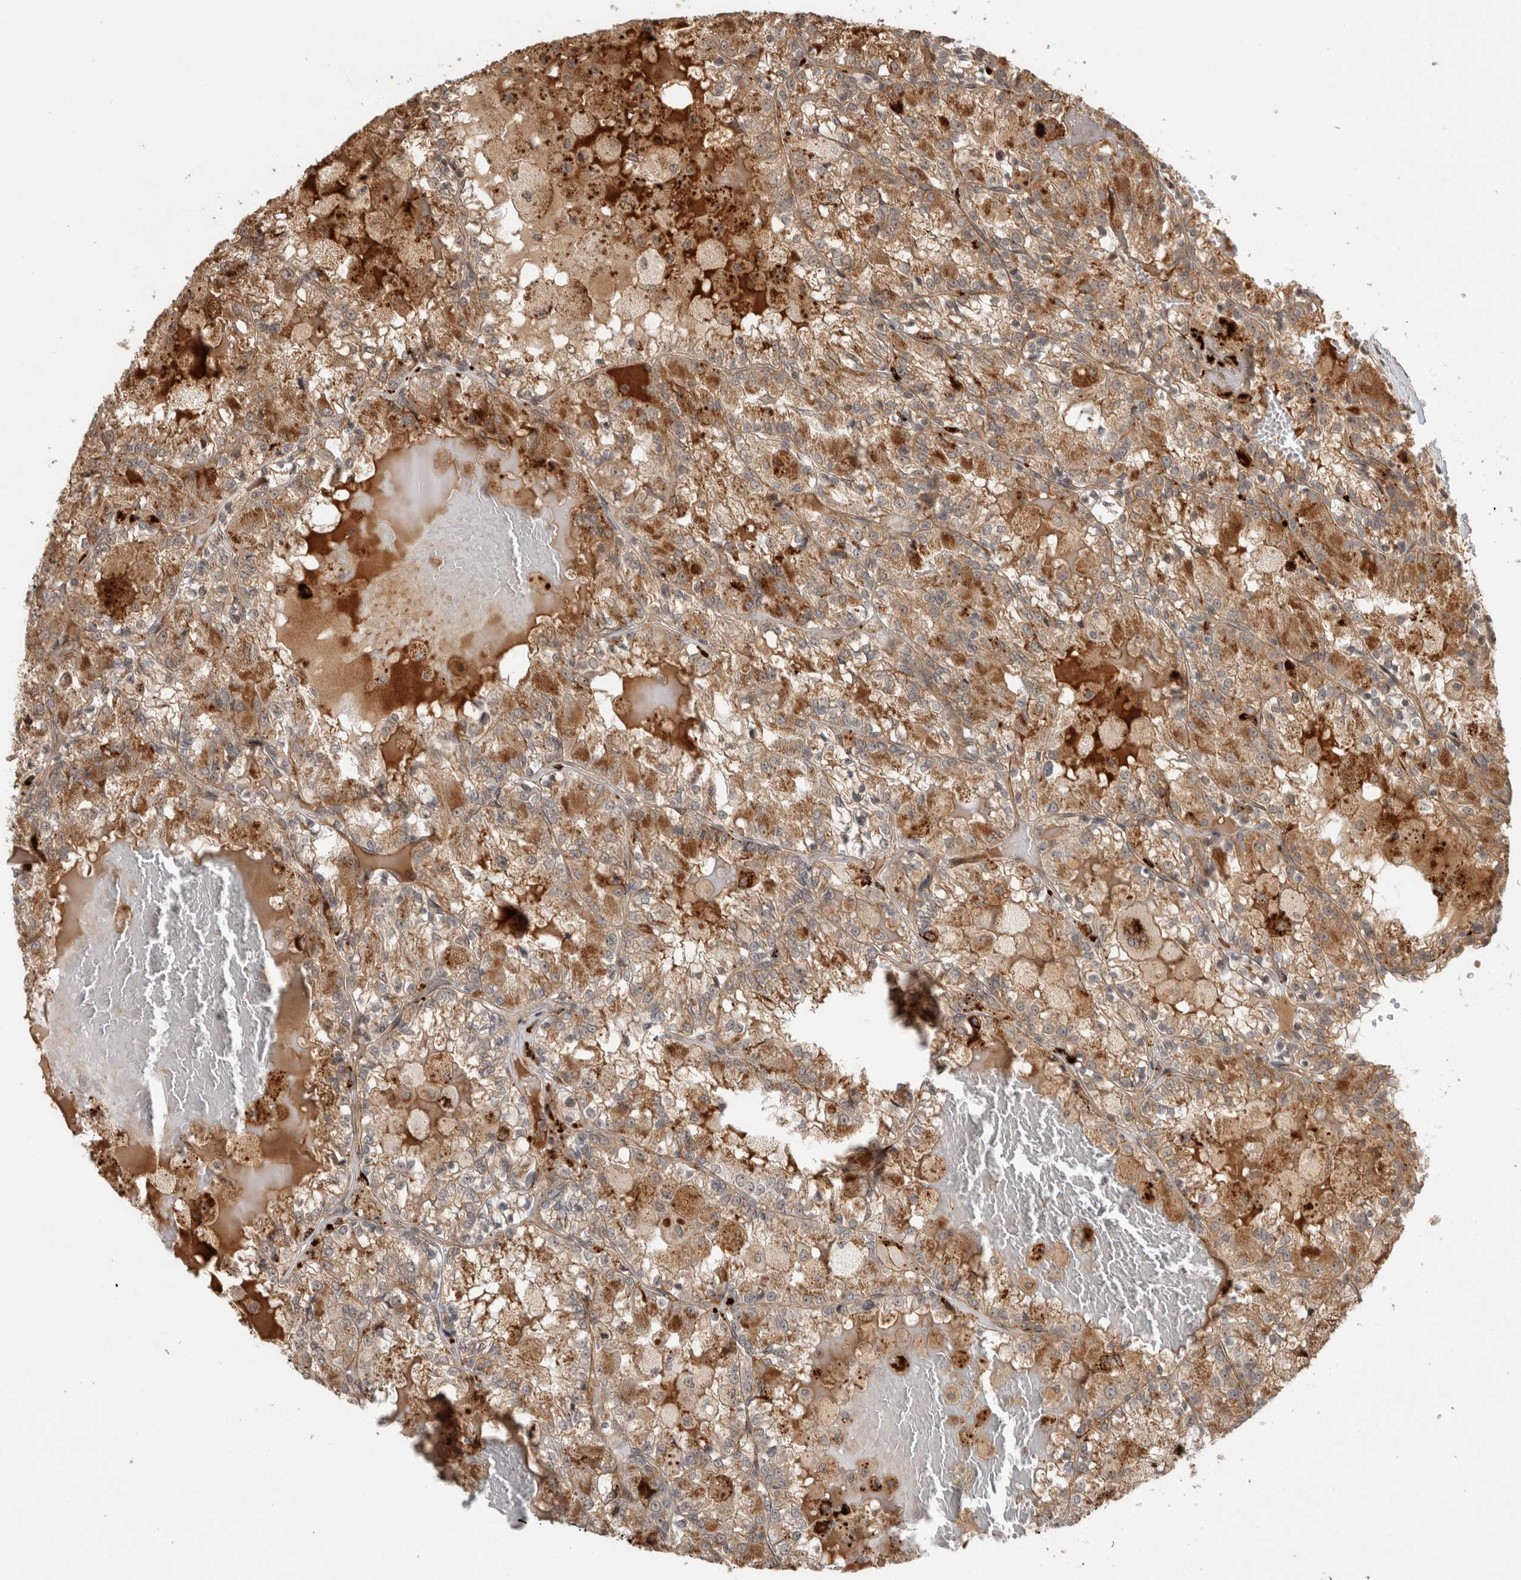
{"staining": {"intensity": "moderate", "quantity": ">75%", "location": "cytoplasmic/membranous"}, "tissue": "renal cancer", "cell_type": "Tumor cells", "image_type": "cancer", "snomed": [{"axis": "morphology", "description": "Adenocarcinoma, NOS"}, {"axis": "topography", "description": "Kidney"}], "caption": "Immunohistochemical staining of renal cancer (adenocarcinoma) shows moderate cytoplasmic/membranous protein expression in about >75% of tumor cells. The protein is stained brown, and the nuclei are stained in blue (DAB (3,3'-diaminobenzidine) IHC with brightfield microscopy, high magnification).", "gene": "PITPNC1", "patient": {"sex": "female", "age": 56}}